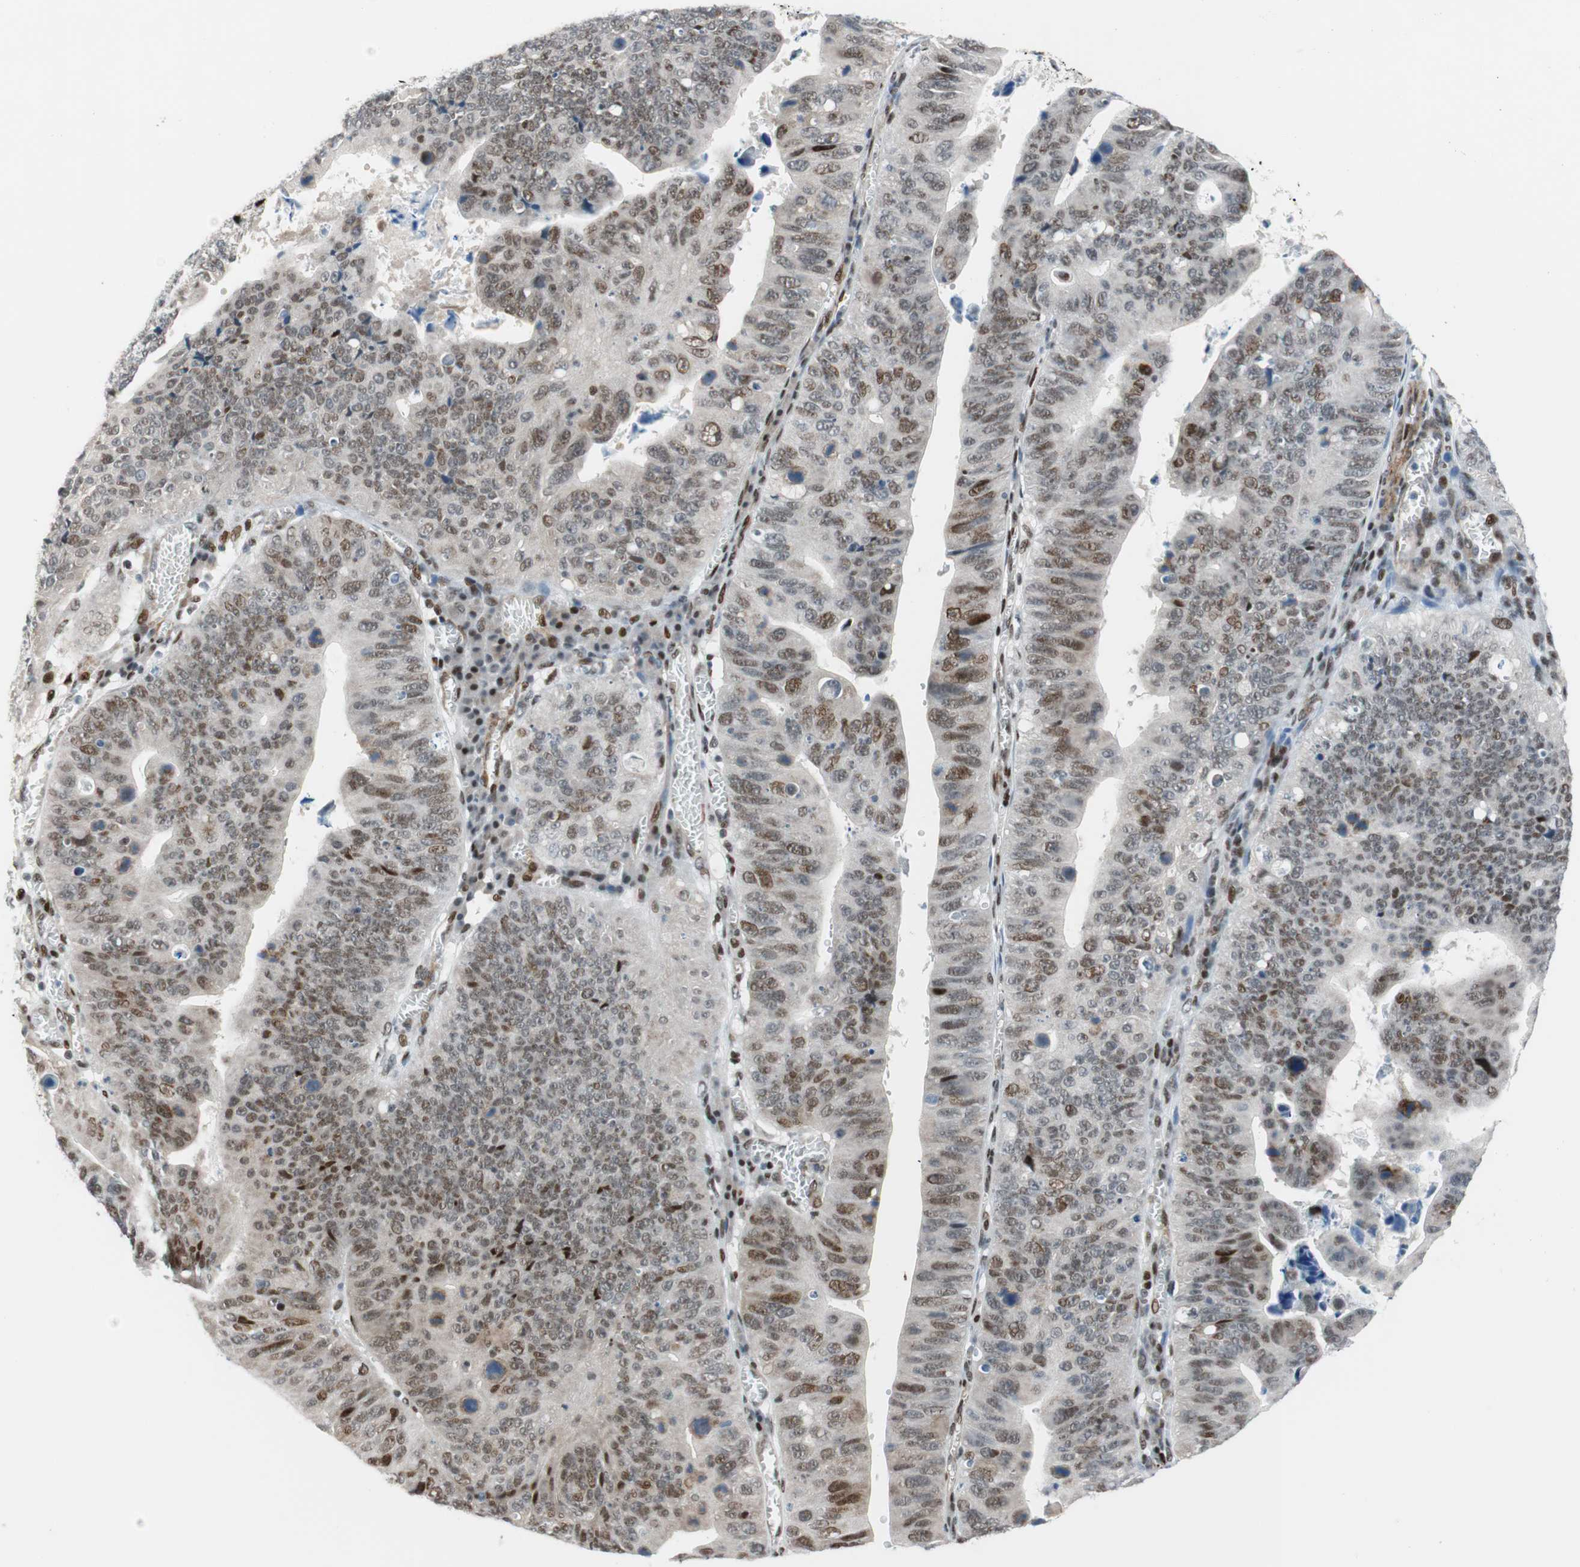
{"staining": {"intensity": "moderate", "quantity": "25%-75%", "location": "nuclear"}, "tissue": "stomach cancer", "cell_type": "Tumor cells", "image_type": "cancer", "snomed": [{"axis": "morphology", "description": "Adenocarcinoma, NOS"}, {"axis": "topography", "description": "Stomach"}], "caption": "The immunohistochemical stain shows moderate nuclear staining in tumor cells of stomach cancer (adenocarcinoma) tissue. The protein is shown in brown color, while the nuclei are stained blue.", "gene": "FBXO44", "patient": {"sex": "male", "age": 59}}